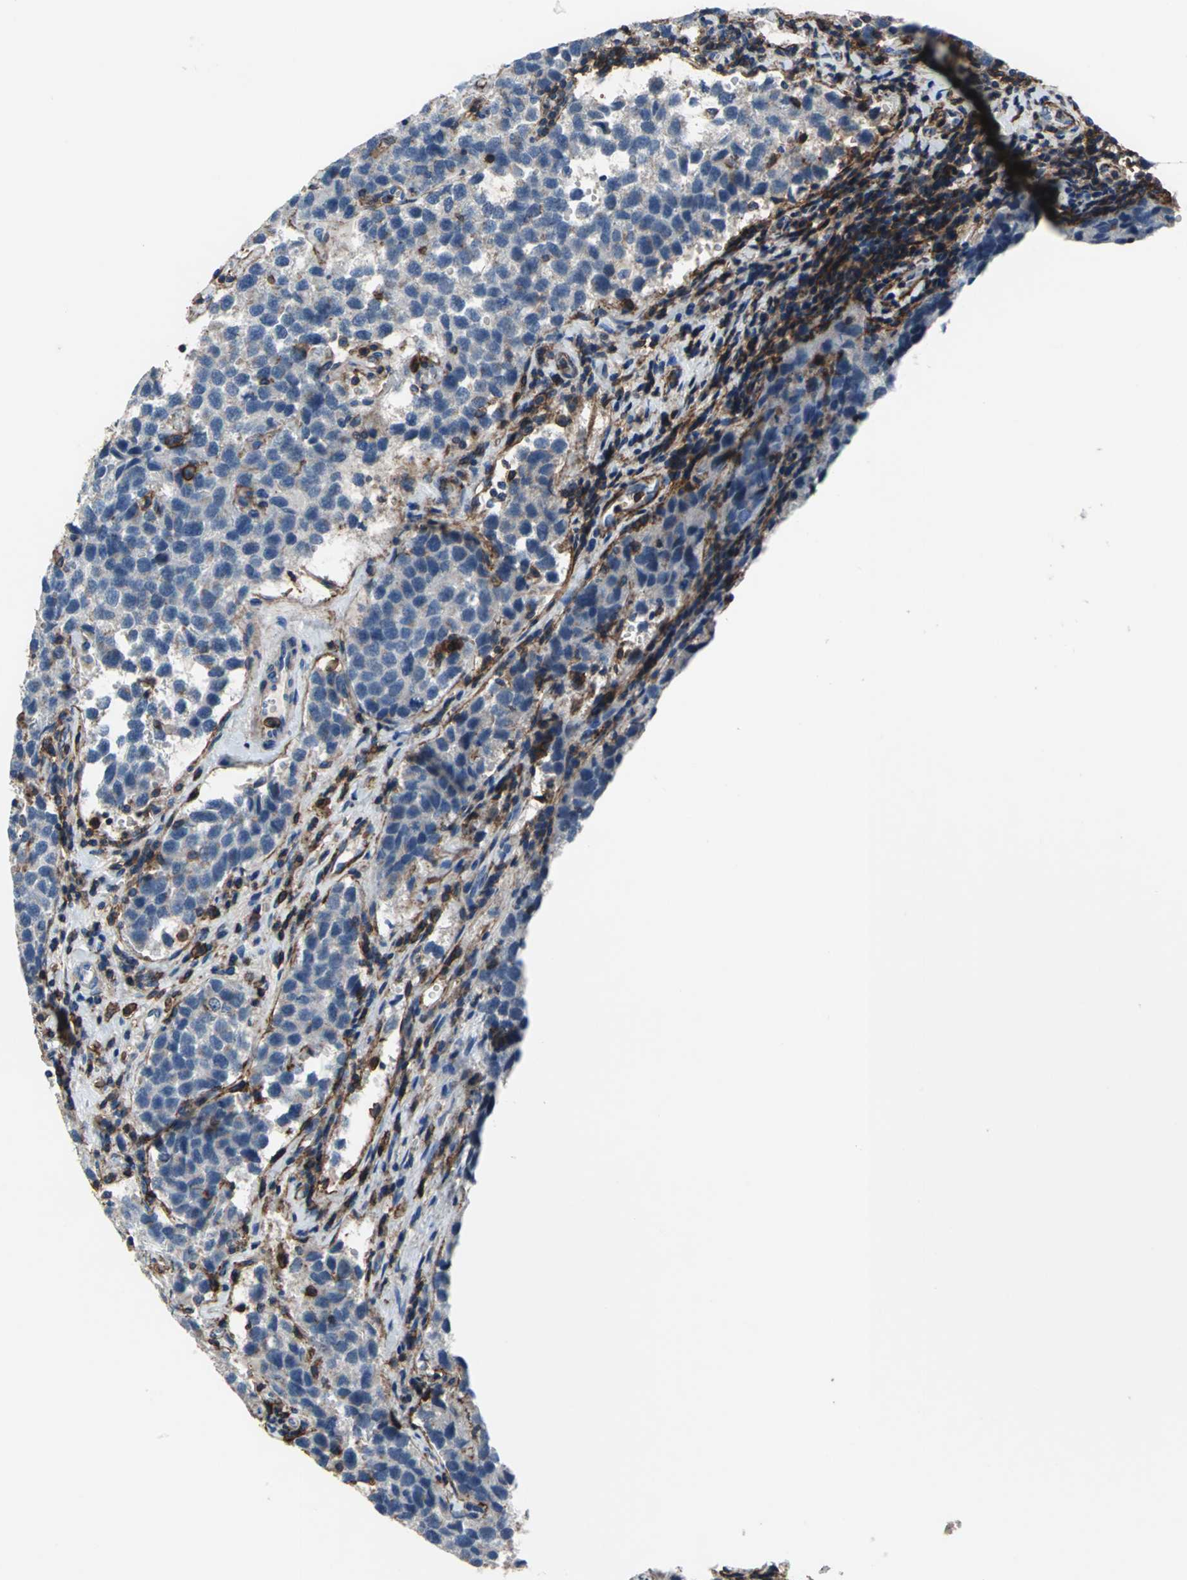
{"staining": {"intensity": "negative", "quantity": "none", "location": "none"}, "tissue": "testis cancer", "cell_type": "Tumor cells", "image_type": "cancer", "snomed": [{"axis": "morphology", "description": "Seminoma, NOS"}, {"axis": "topography", "description": "Testis"}], "caption": "IHC of human seminoma (testis) exhibits no staining in tumor cells.", "gene": "CD44", "patient": {"sex": "male", "age": 39}}